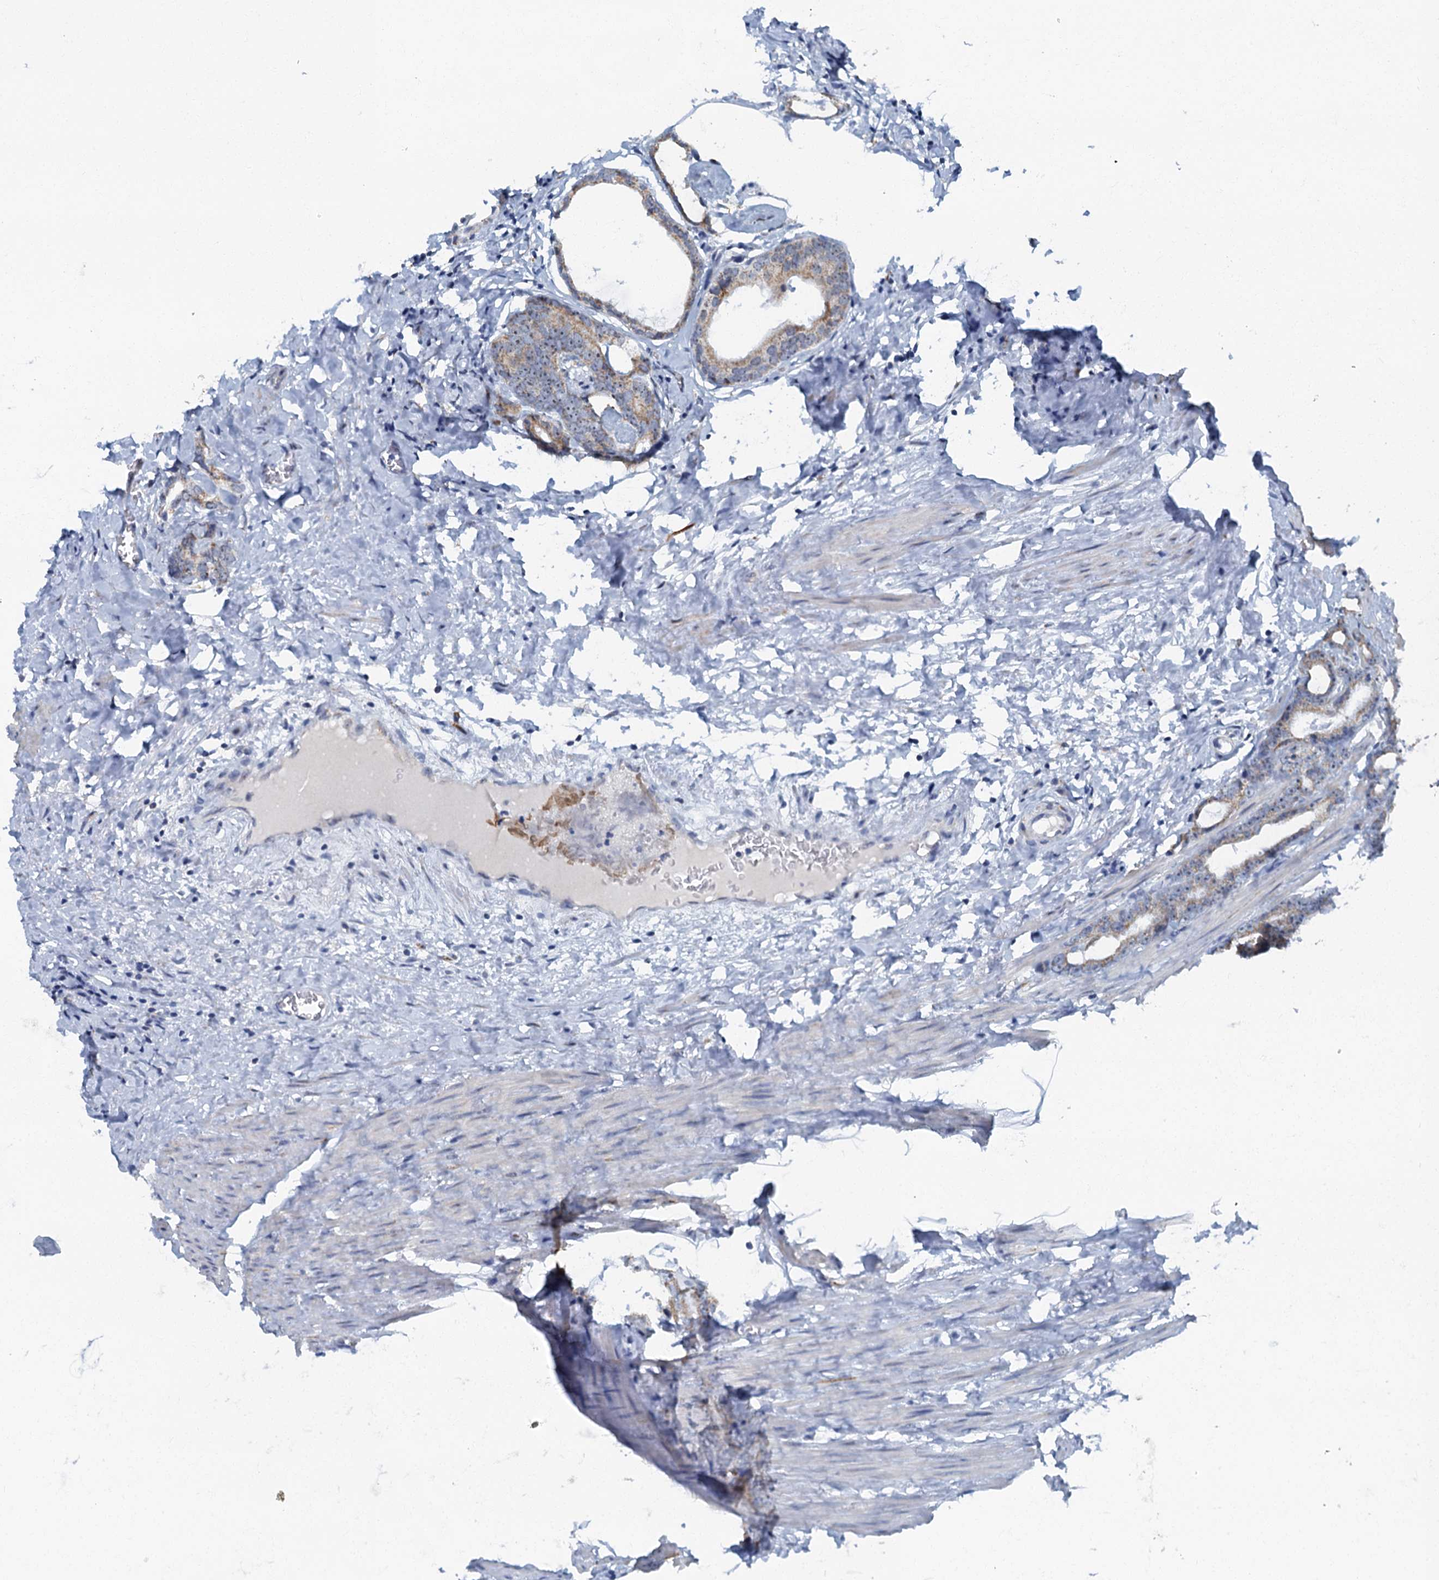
{"staining": {"intensity": "moderate", "quantity": "25%-75%", "location": "cytoplasmic/membranous"}, "tissue": "prostate cancer", "cell_type": "Tumor cells", "image_type": "cancer", "snomed": [{"axis": "morphology", "description": "Adenocarcinoma, Low grade"}, {"axis": "topography", "description": "Prostate"}], "caption": "Immunohistochemistry staining of low-grade adenocarcinoma (prostate), which exhibits medium levels of moderate cytoplasmic/membranous expression in about 25%-75% of tumor cells indicating moderate cytoplasmic/membranous protein expression. The staining was performed using DAB (brown) for protein detection and nuclei were counterstained in hematoxylin (blue).", "gene": "RAD9B", "patient": {"sex": "male", "age": 71}}